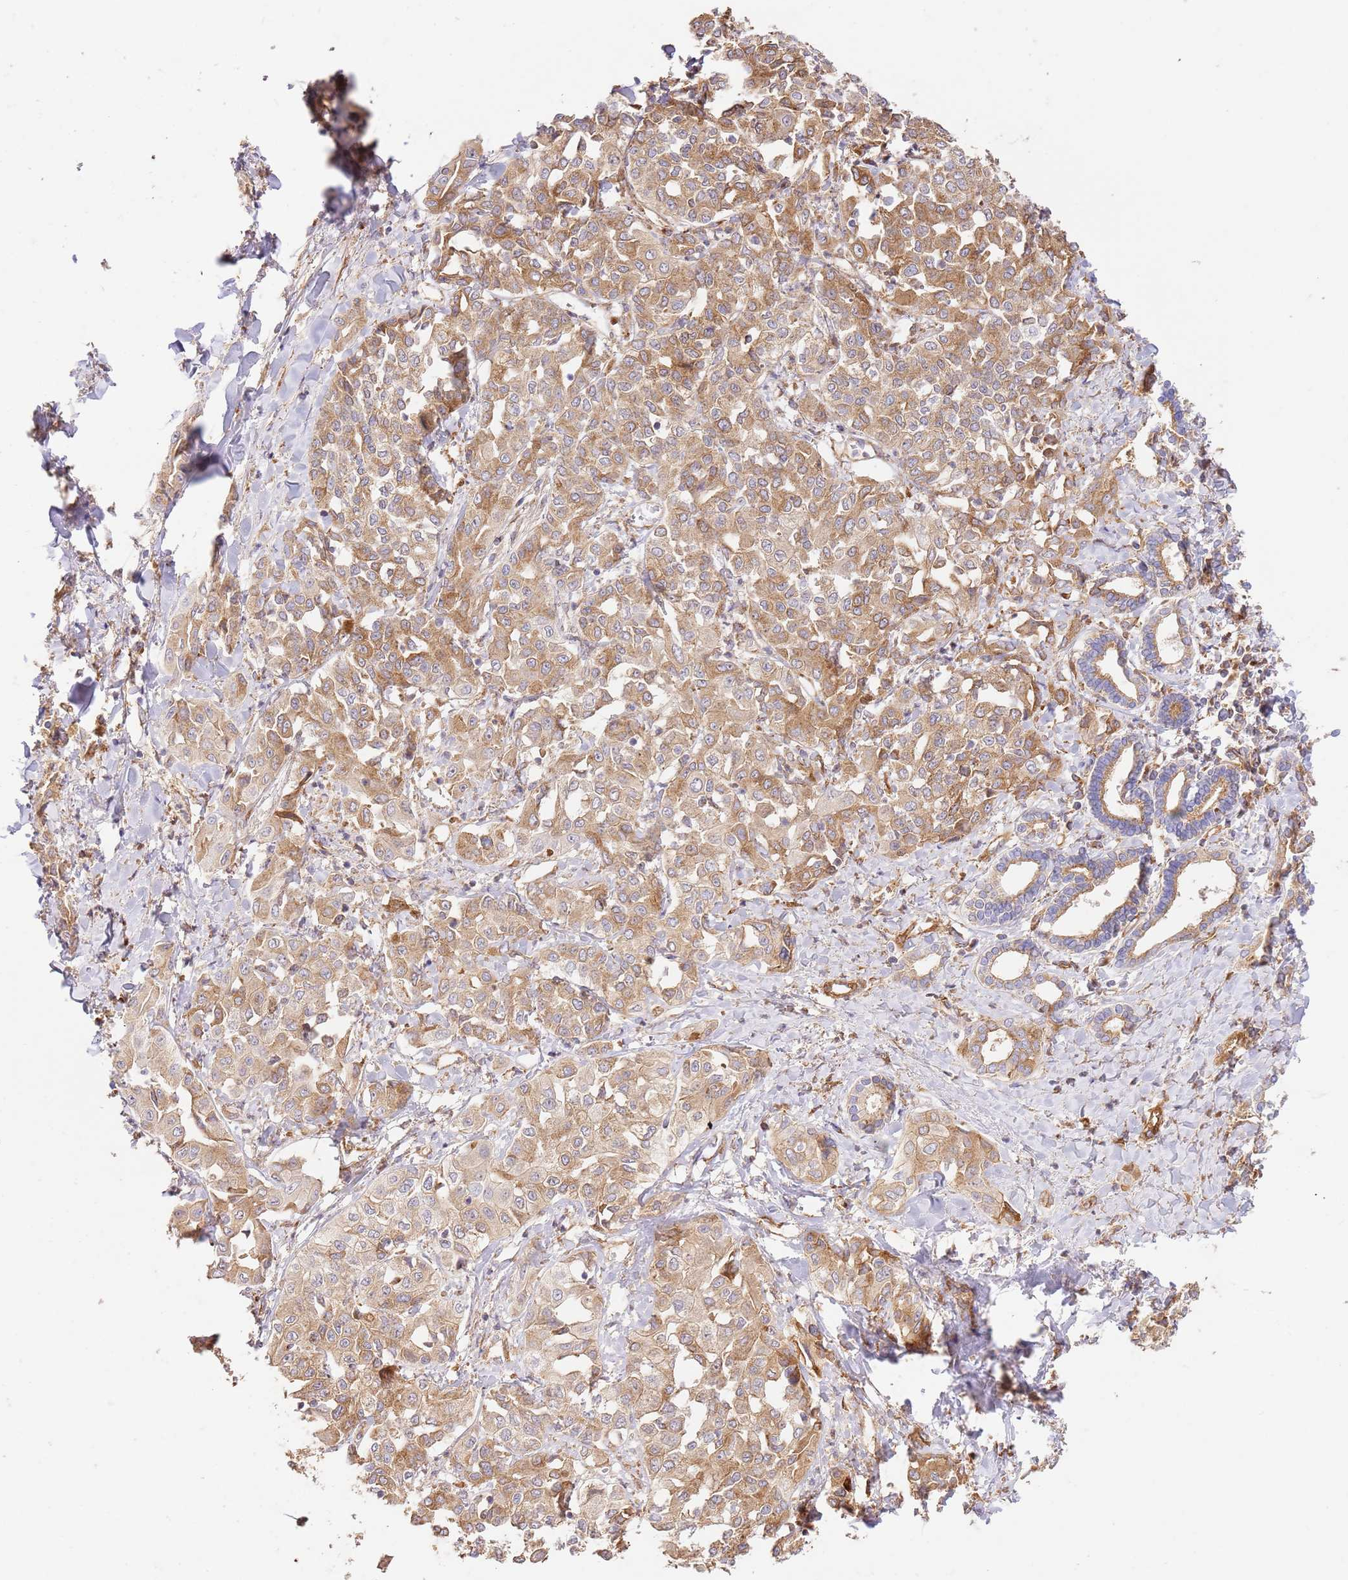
{"staining": {"intensity": "moderate", "quantity": ">75%", "location": "cytoplasmic/membranous"}, "tissue": "liver cancer", "cell_type": "Tumor cells", "image_type": "cancer", "snomed": [{"axis": "morphology", "description": "Cholangiocarcinoma"}, {"axis": "topography", "description": "Liver"}], "caption": "A brown stain labels moderate cytoplasmic/membranous staining of a protein in human cholangiocarcinoma (liver) tumor cells.", "gene": "ZBTB39", "patient": {"sex": "female", "age": 77}}